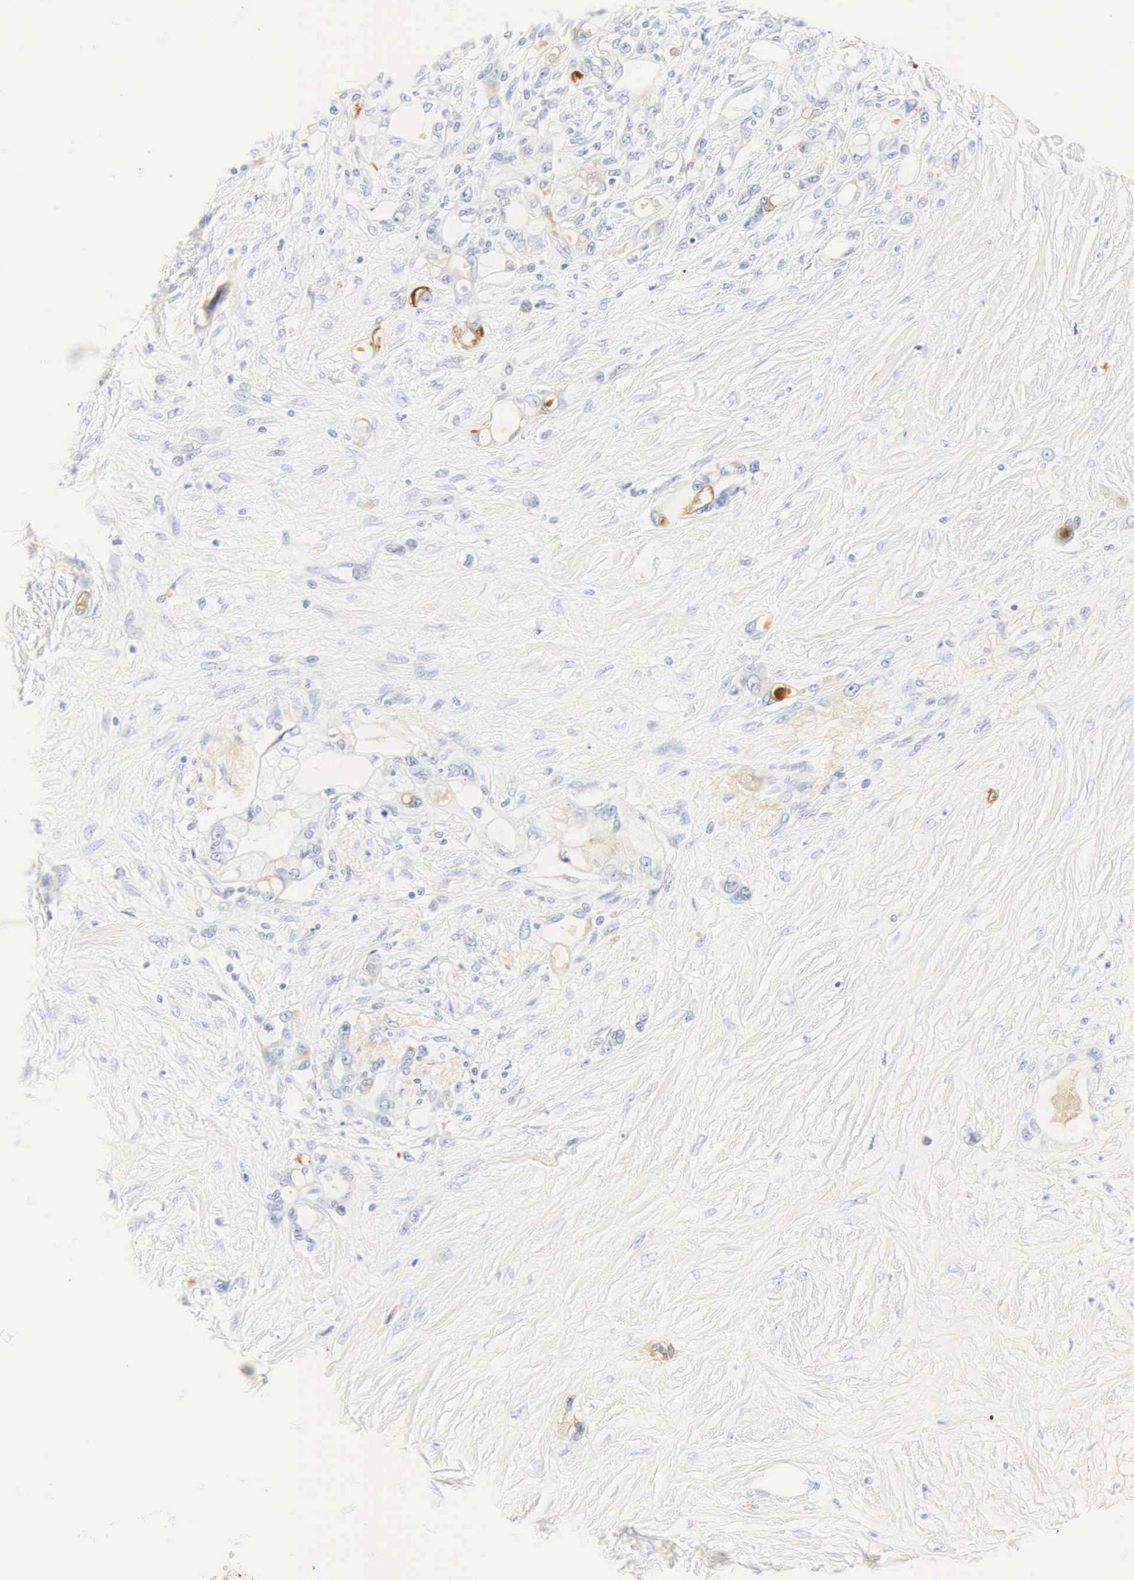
{"staining": {"intensity": "moderate", "quantity": "<25%", "location": "cytoplasmic/membranous"}, "tissue": "pancreatic cancer", "cell_type": "Tumor cells", "image_type": "cancer", "snomed": [{"axis": "morphology", "description": "Adenocarcinoma, NOS"}, {"axis": "topography", "description": "Pancreas"}], "caption": "Pancreatic adenocarcinoma tissue displays moderate cytoplasmic/membranous staining in about <25% of tumor cells", "gene": "CGB3", "patient": {"sex": "female", "age": 70}}